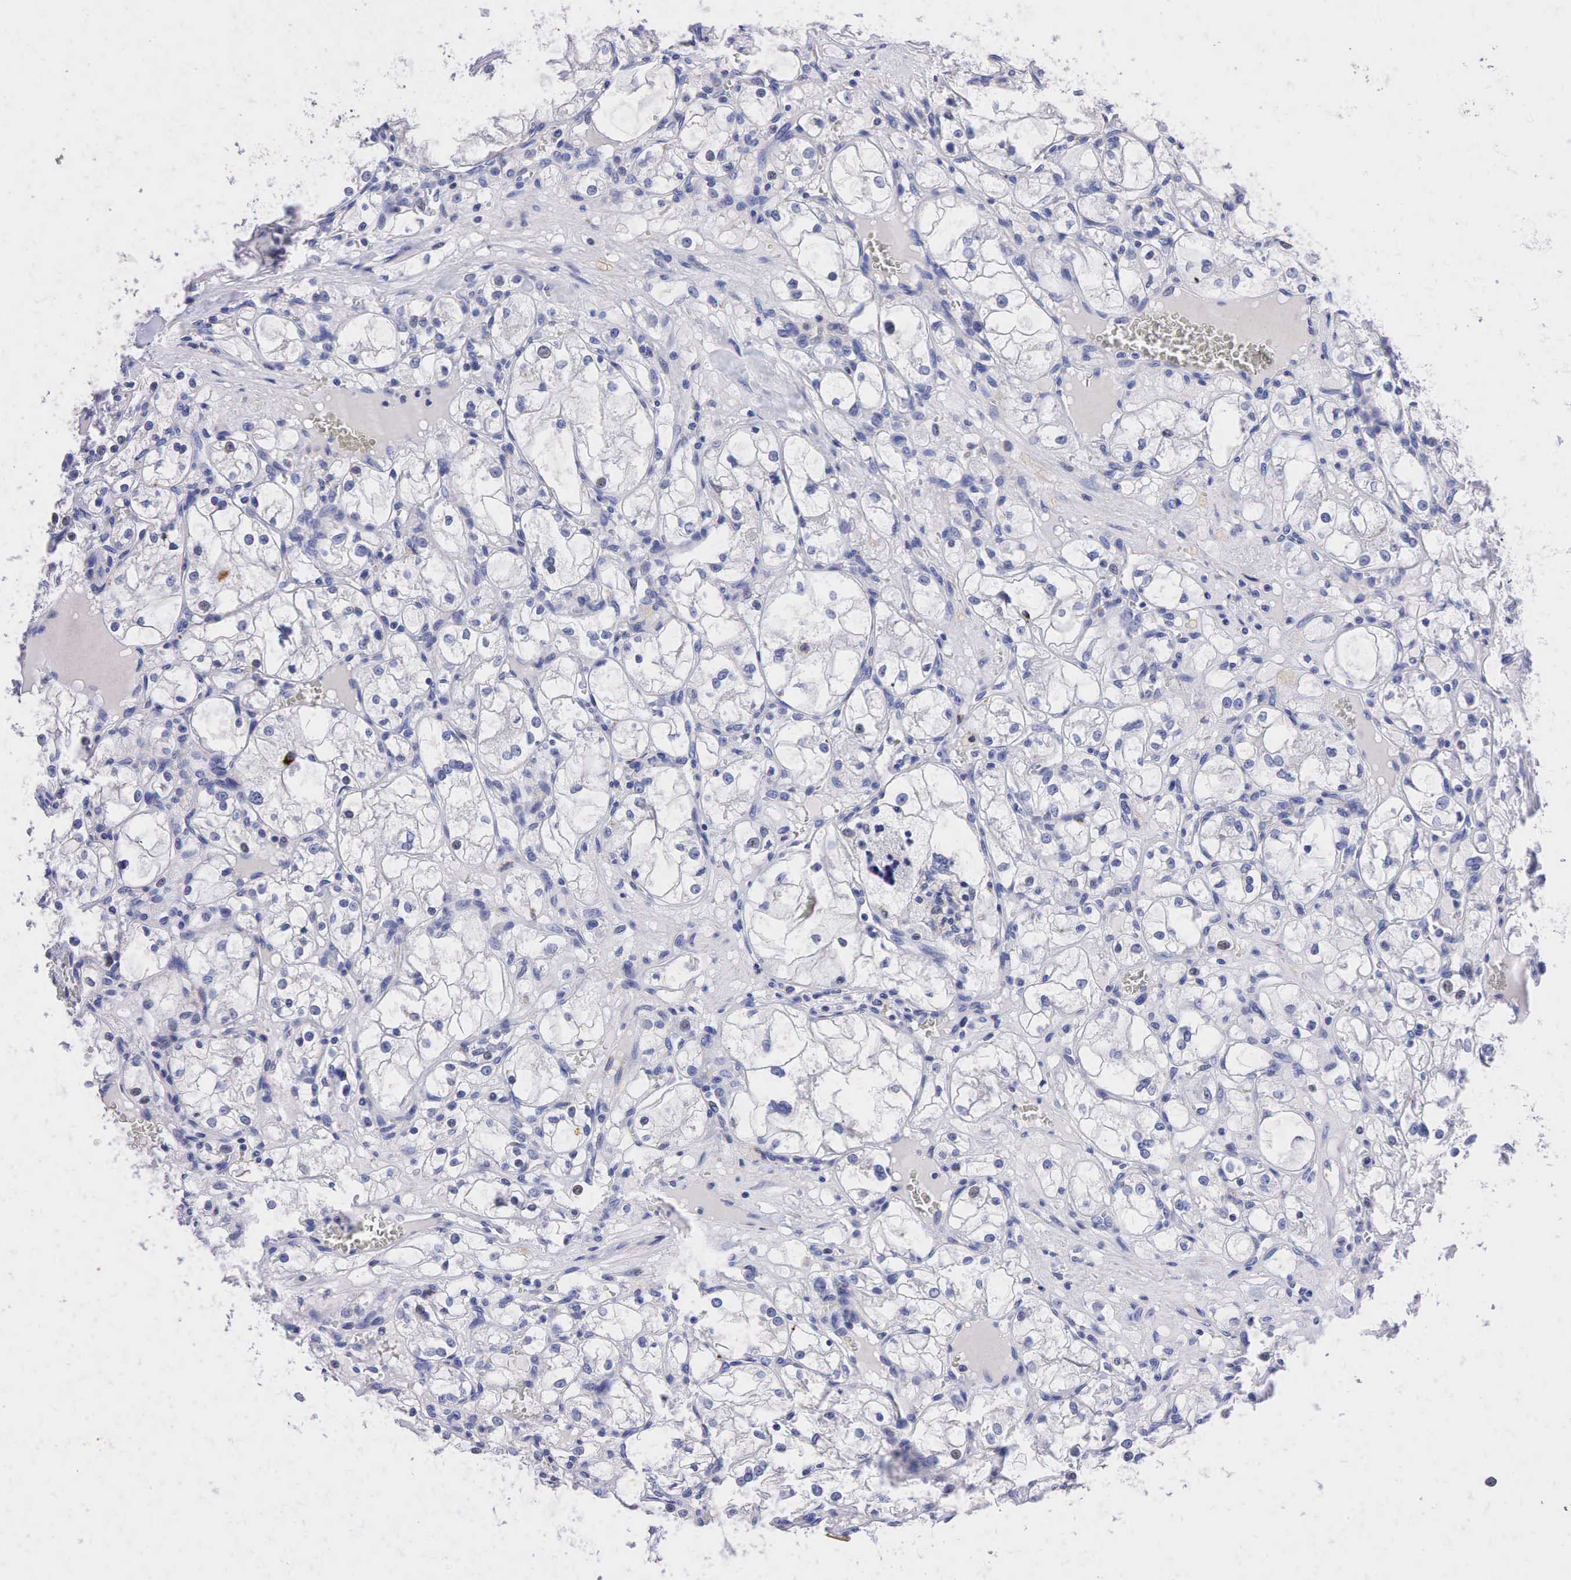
{"staining": {"intensity": "negative", "quantity": "none", "location": "none"}, "tissue": "renal cancer", "cell_type": "Tumor cells", "image_type": "cancer", "snomed": [{"axis": "morphology", "description": "Adenocarcinoma, NOS"}, {"axis": "topography", "description": "Kidney"}], "caption": "Immunohistochemical staining of adenocarcinoma (renal) displays no significant expression in tumor cells.", "gene": "SYP", "patient": {"sex": "male", "age": 61}}